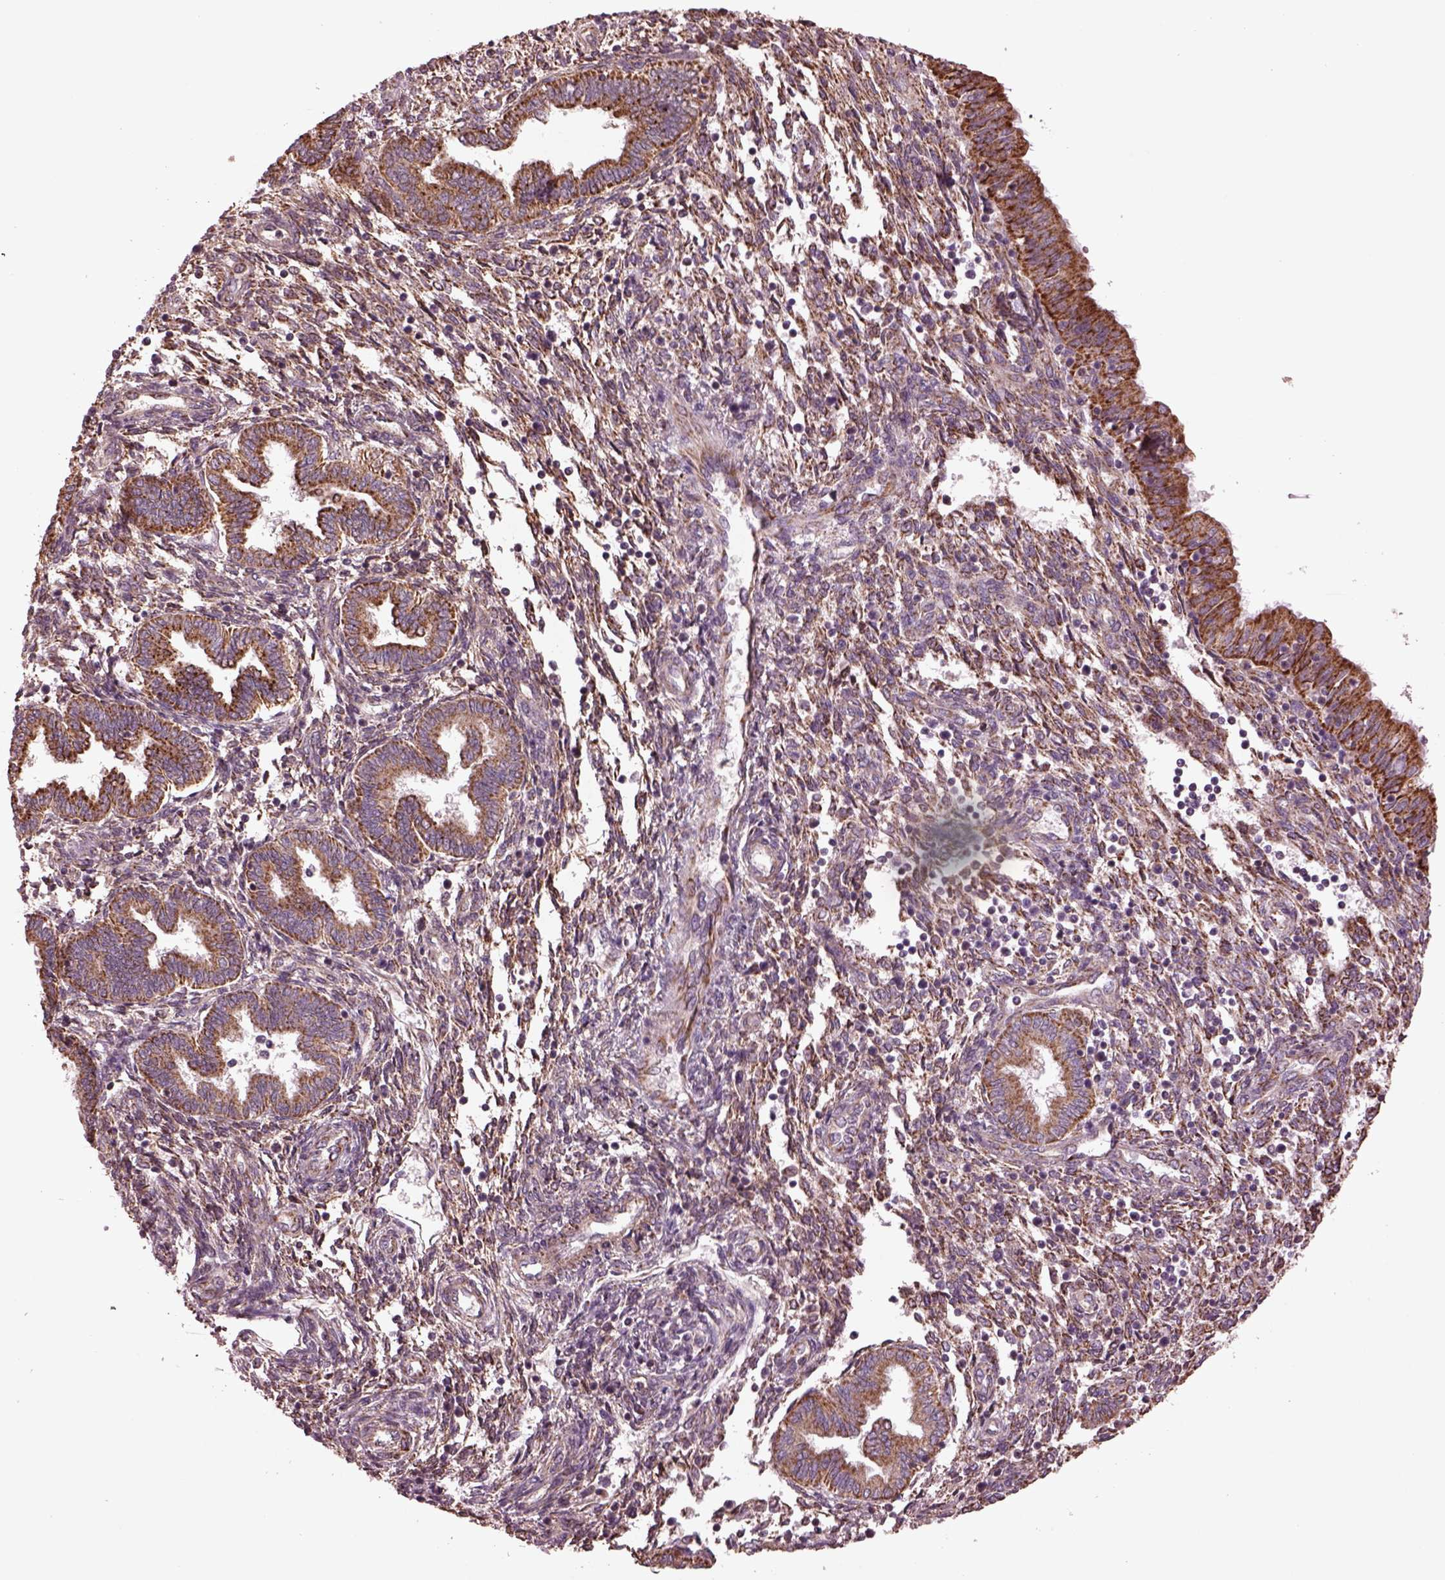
{"staining": {"intensity": "moderate", "quantity": "<25%", "location": "cytoplasmic/membranous"}, "tissue": "endometrium", "cell_type": "Cells in endometrial stroma", "image_type": "normal", "snomed": [{"axis": "morphology", "description": "Normal tissue, NOS"}, {"axis": "topography", "description": "Endometrium"}], "caption": "The immunohistochemical stain shows moderate cytoplasmic/membranous expression in cells in endometrial stroma of benign endometrium. (brown staining indicates protein expression, while blue staining denotes nuclei).", "gene": "TMEM254", "patient": {"sex": "female", "age": 42}}